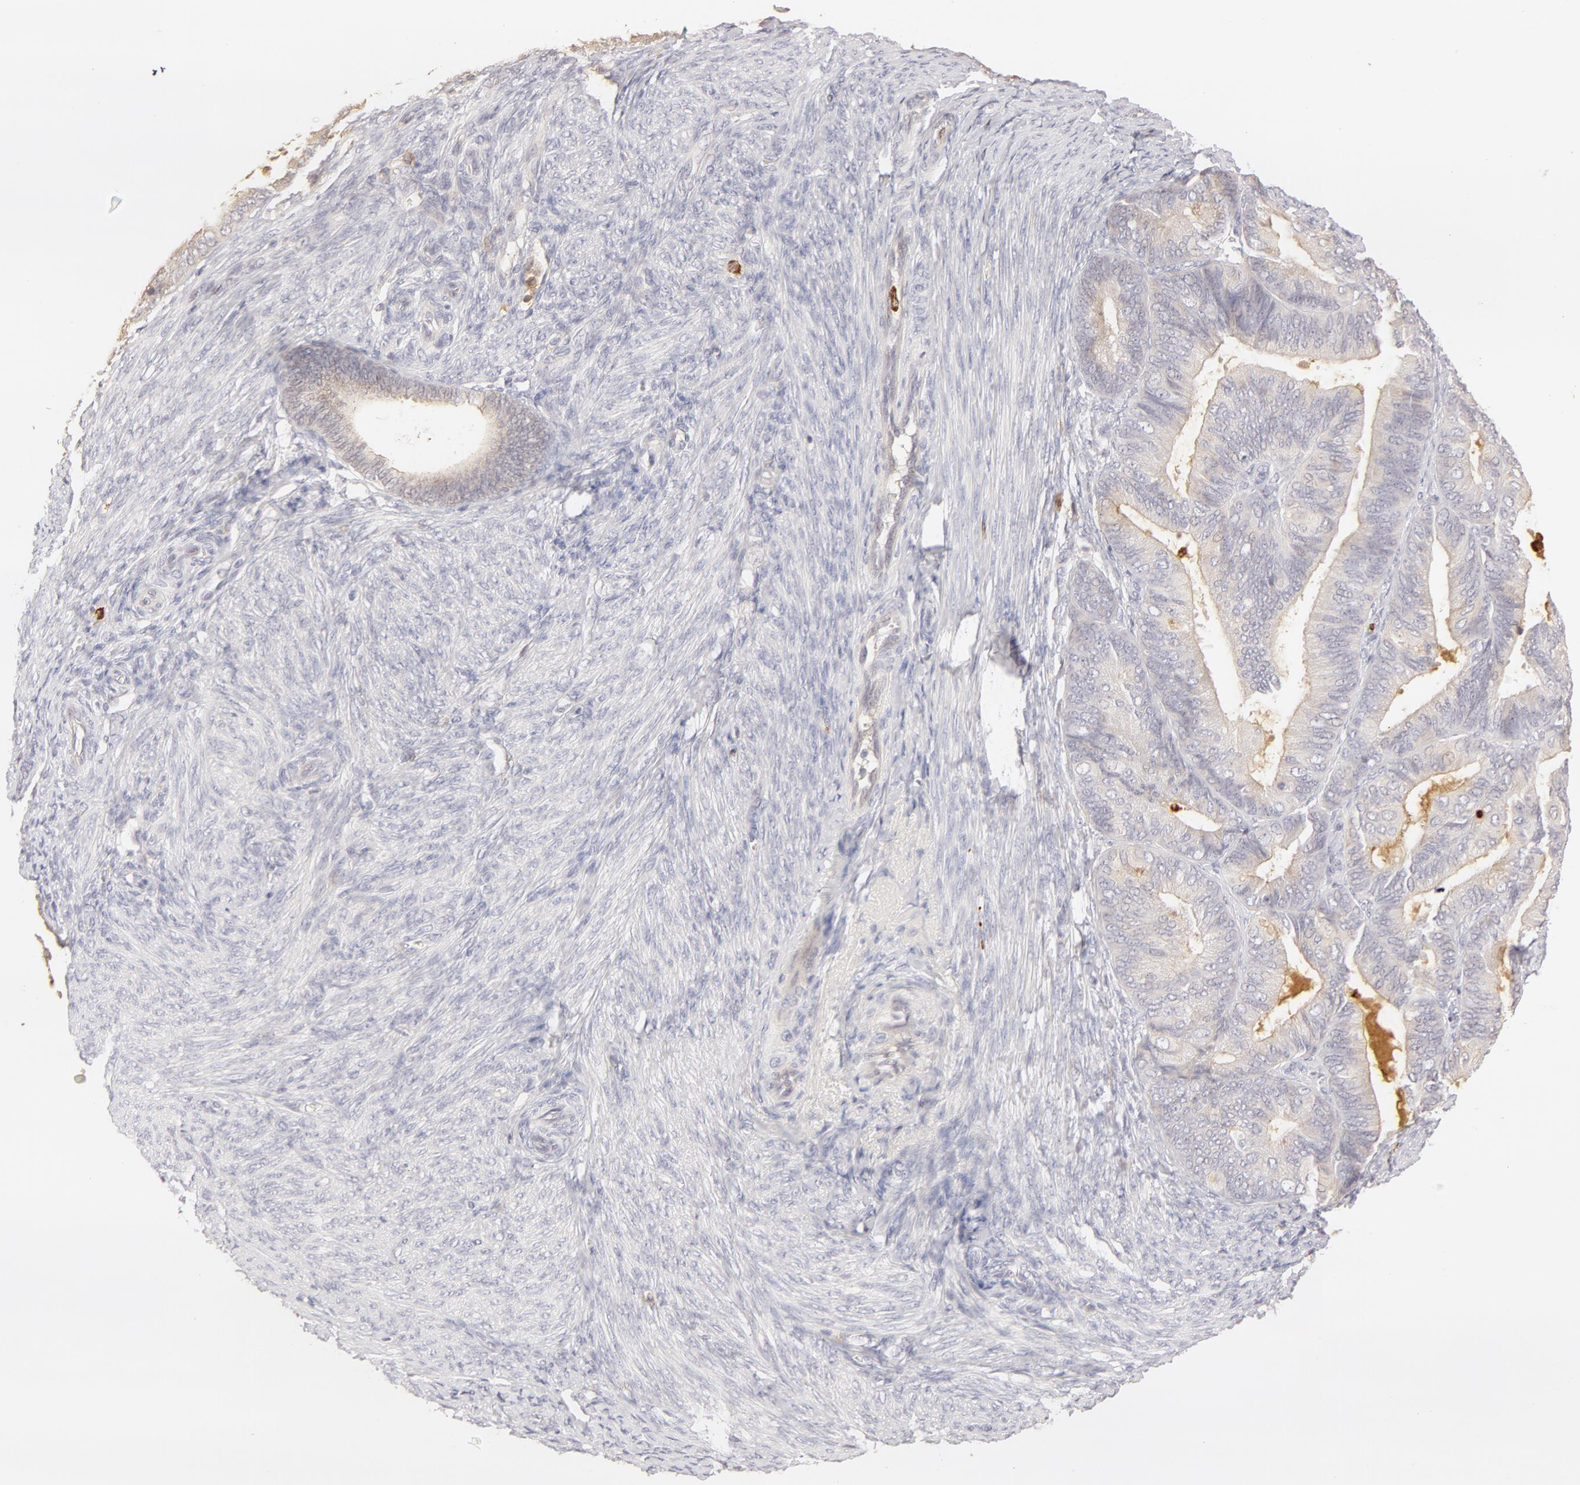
{"staining": {"intensity": "negative", "quantity": "none", "location": "none"}, "tissue": "endometrial cancer", "cell_type": "Tumor cells", "image_type": "cancer", "snomed": [{"axis": "morphology", "description": "Adenocarcinoma, NOS"}, {"axis": "topography", "description": "Endometrium"}], "caption": "Tumor cells show no significant positivity in endometrial adenocarcinoma.", "gene": "C1R", "patient": {"sex": "female", "age": 63}}